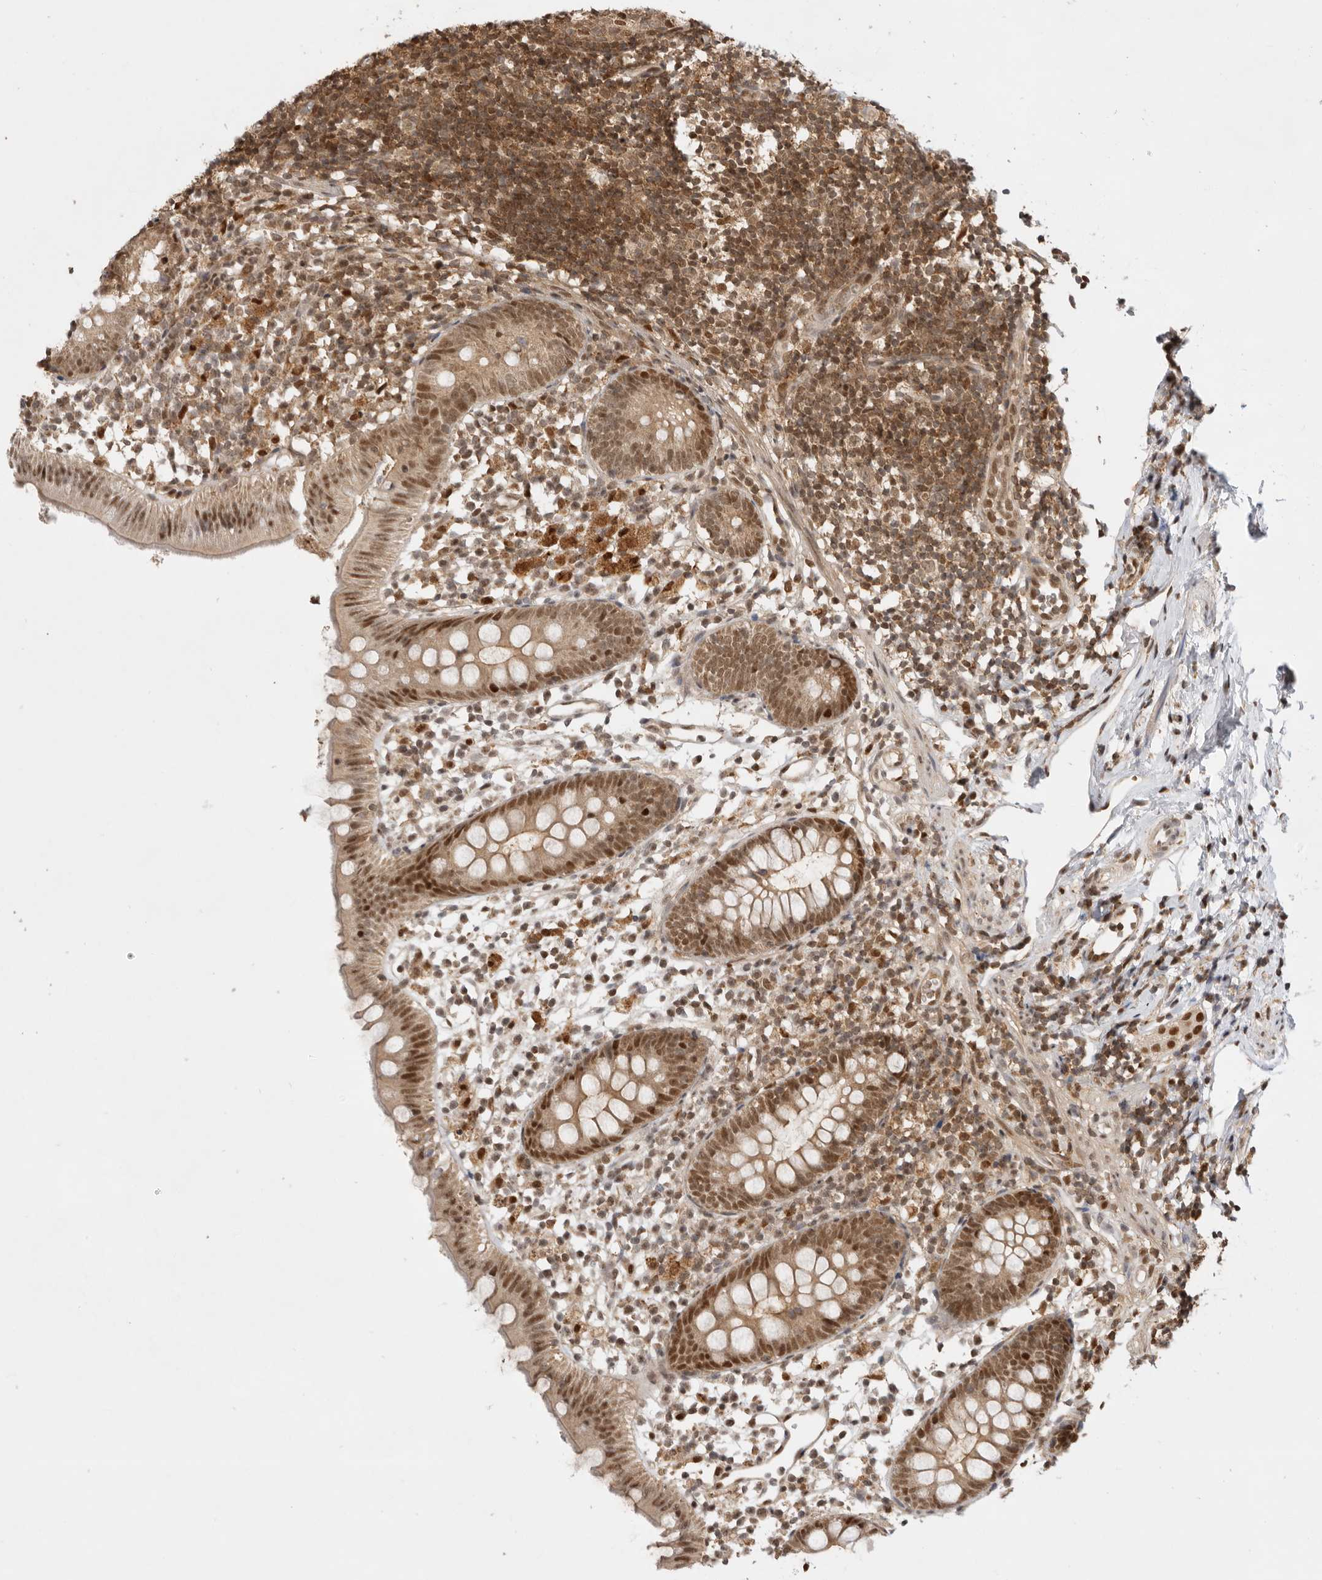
{"staining": {"intensity": "moderate", "quantity": ">75%", "location": "cytoplasmic/membranous,nuclear"}, "tissue": "appendix", "cell_type": "Glandular cells", "image_type": "normal", "snomed": [{"axis": "morphology", "description": "Normal tissue, NOS"}, {"axis": "topography", "description": "Appendix"}], "caption": "Brown immunohistochemical staining in normal human appendix reveals moderate cytoplasmic/membranous,nuclear positivity in approximately >75% of glandular cells.", "gene": "ADPRS", "patient": {"sex": "female", "age": 20}}